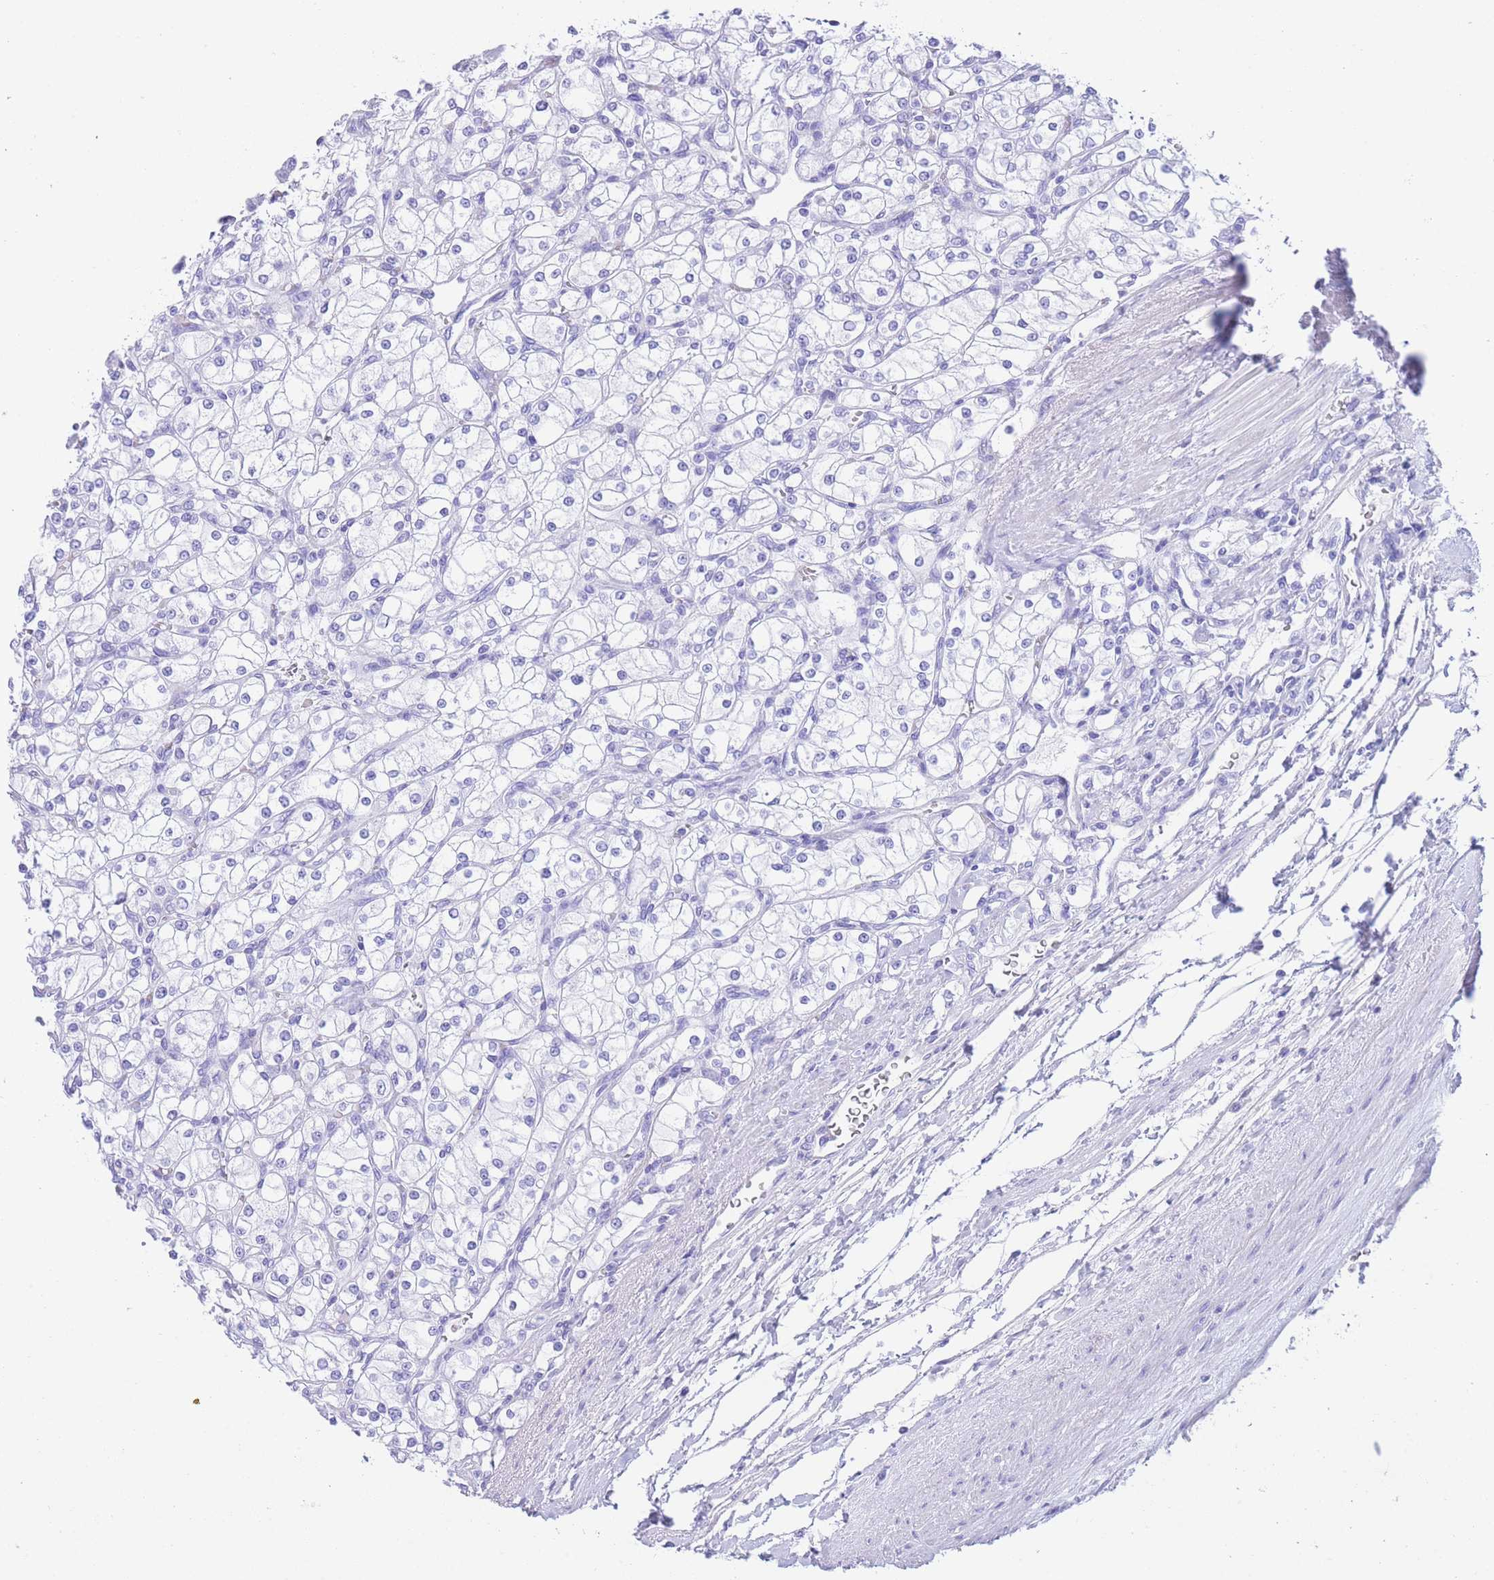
{"staining": {"intensity": "negative", "quantity": "none", "location": "none"}, "tissue": "renal cancer", "cell_type": "Tumor cells", "image_type": "cancer", "snomed": [{"axis": "morphology", "description": "Adenocarcinoma, NOS"}, {"axis": "topography", "description": "Kidney"}], "caption": "A micrograph of adenocarcinoma (renal) stained for a protein reveals no brown staining in tumor cells.", "gene": "SLCO1B3", "patient": {"sex": "male", "age": 80}}